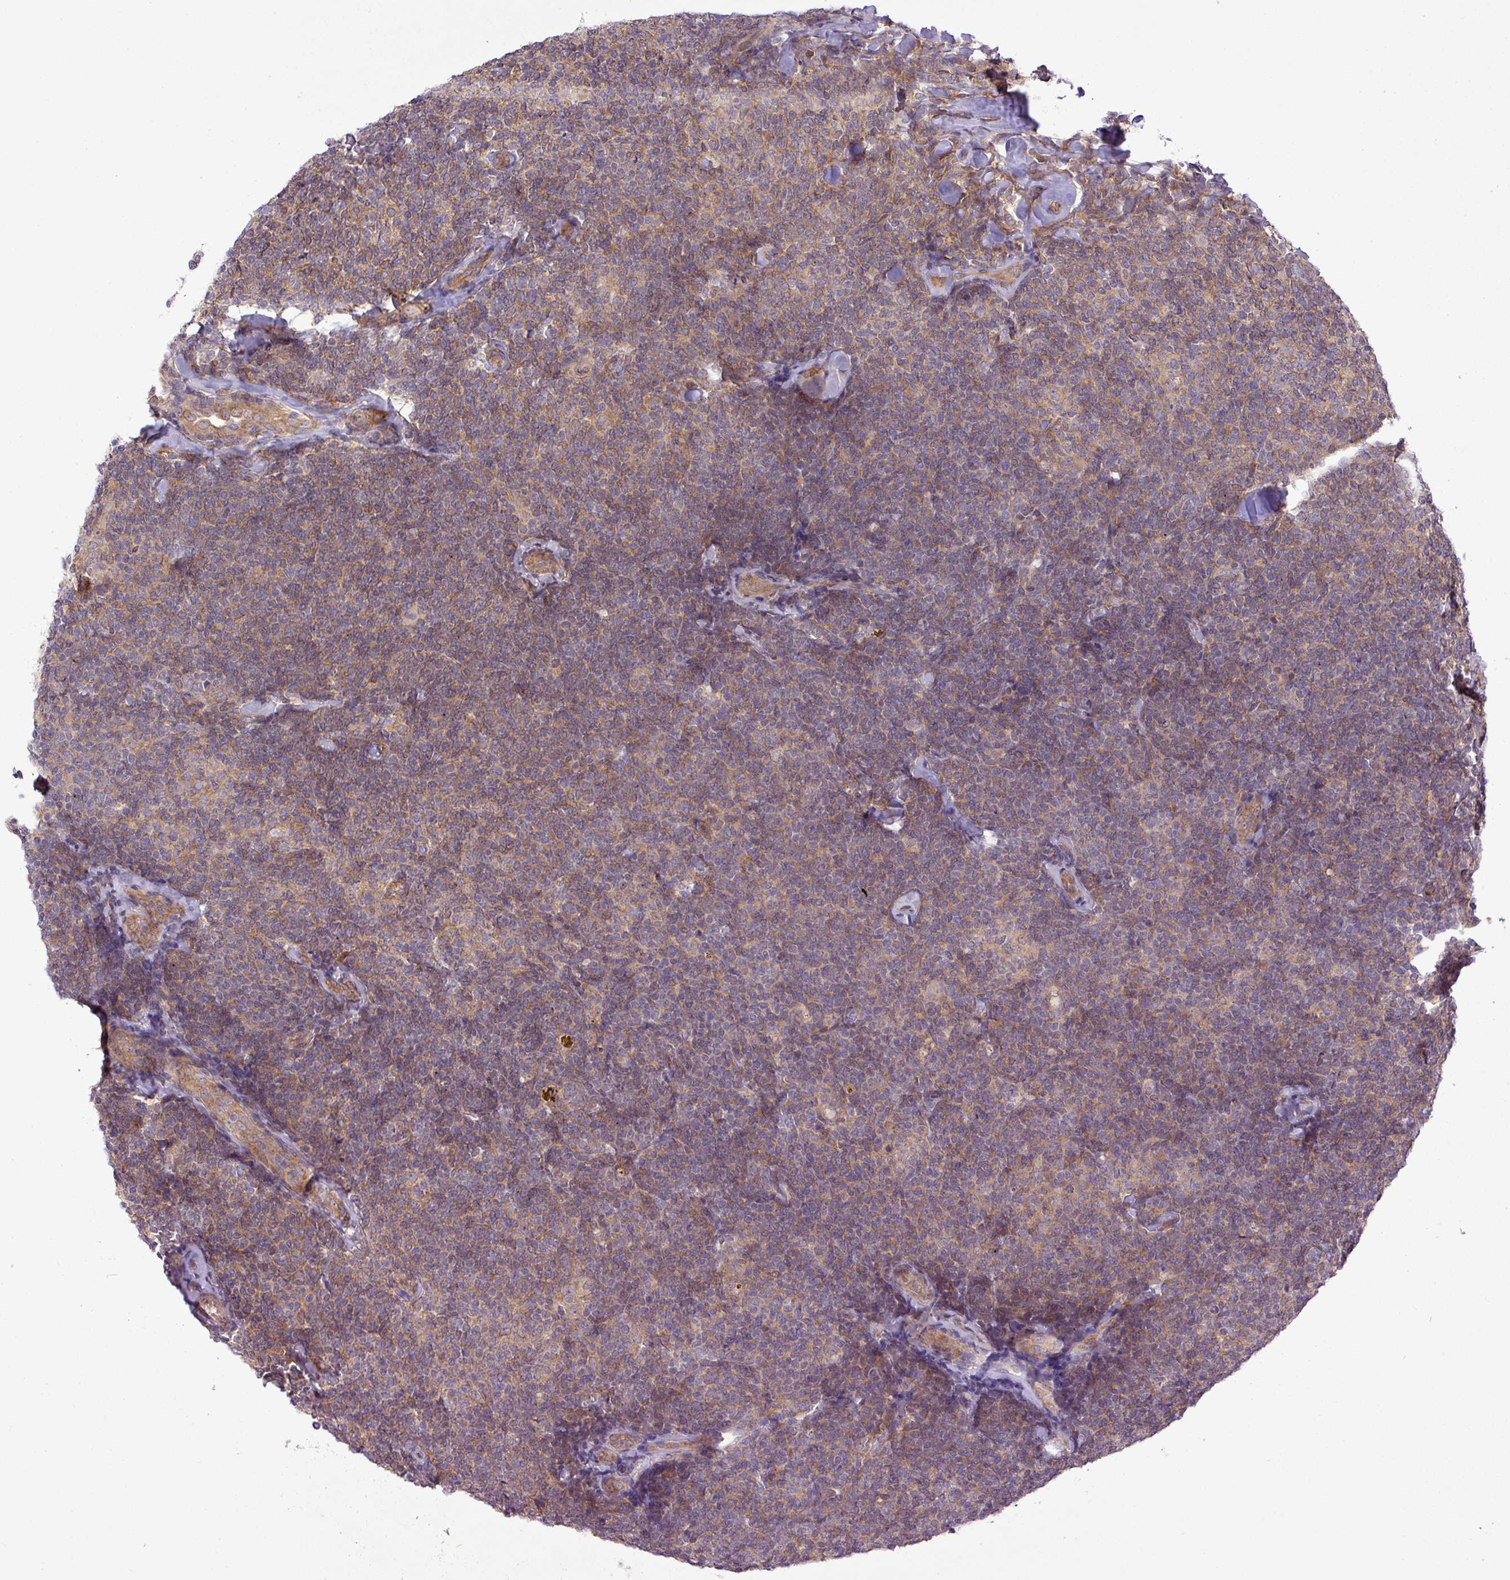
{"staining": {"intensity": "weak", "quantity": "25%-75%", "location": "cytoplasmic/membranous"}, "tissue": "lymphoma", "cell_type": "Tumor cells", "image_type": "cancer", "snomed": [{"axis": "morphology", "description": "Malignant lymphoma, non-Hodgkin's type, Low grade"}, {"axis": "topography", "description": "Lymph node"}], "caption": "Immunohistochemistry of lymphoma shows low levels of weak cytoplasmic/membranous staining in about 25%-75% of tumor cells.", "gene": "FAM222B", "patient": {"sex": "female", "age": 56}}